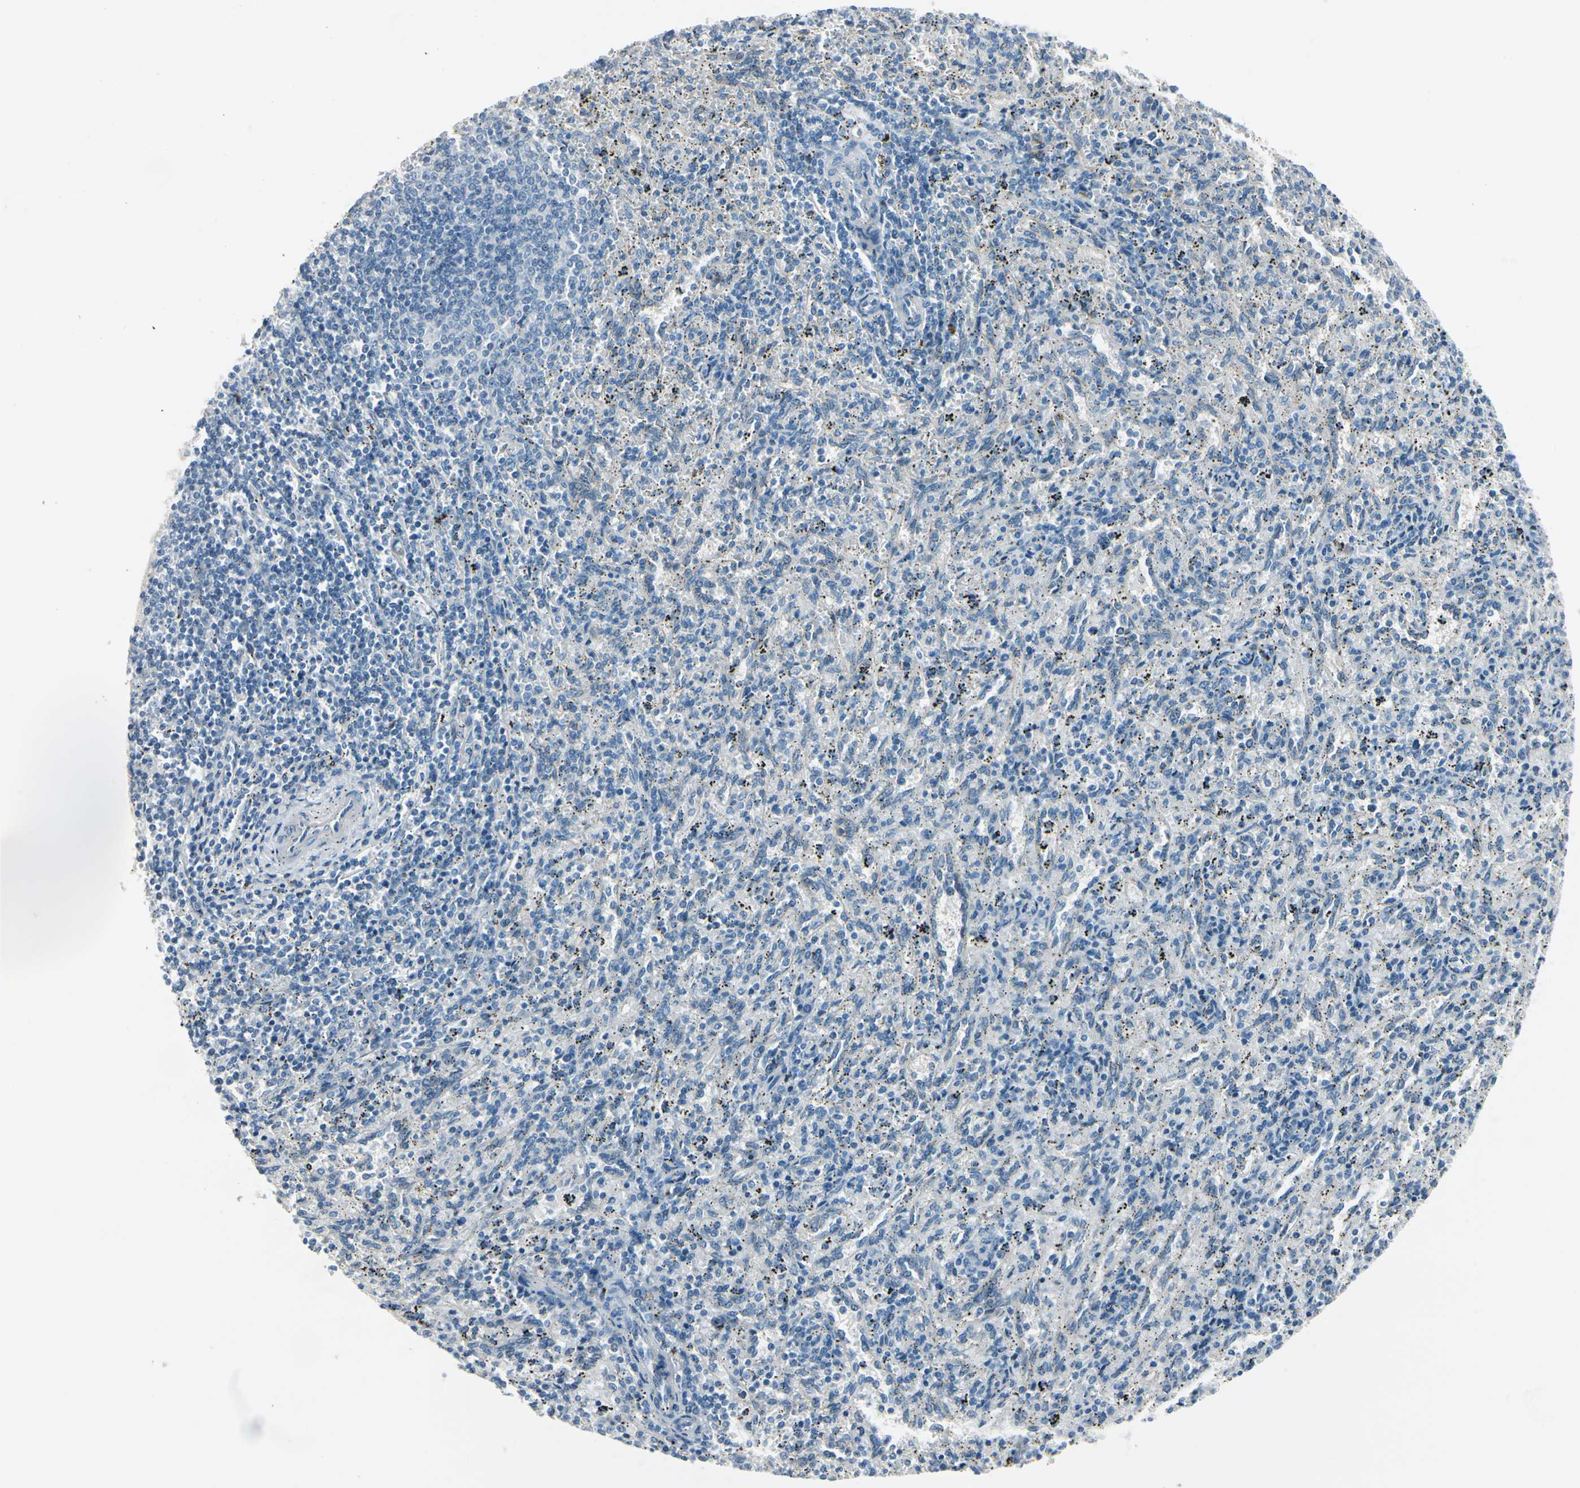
{"staining": {"intensity": "negative", "quantity": "none", "location": "none"}, "tissue": "spleen", "cell_type": "Cells in red pulp", "image_type": "normal", "snomed": [{"axis": "morphology", "description": "Normal tissue, NOS"}, {"axis": "topography", "description": "Spleen"}], "caption": "Immunohistochemical staining of unremarkable spleen reveals no significant positivity in cells in red pulp.", "gene": "PGR", "patient": {"sex": "female", "age": 10}}